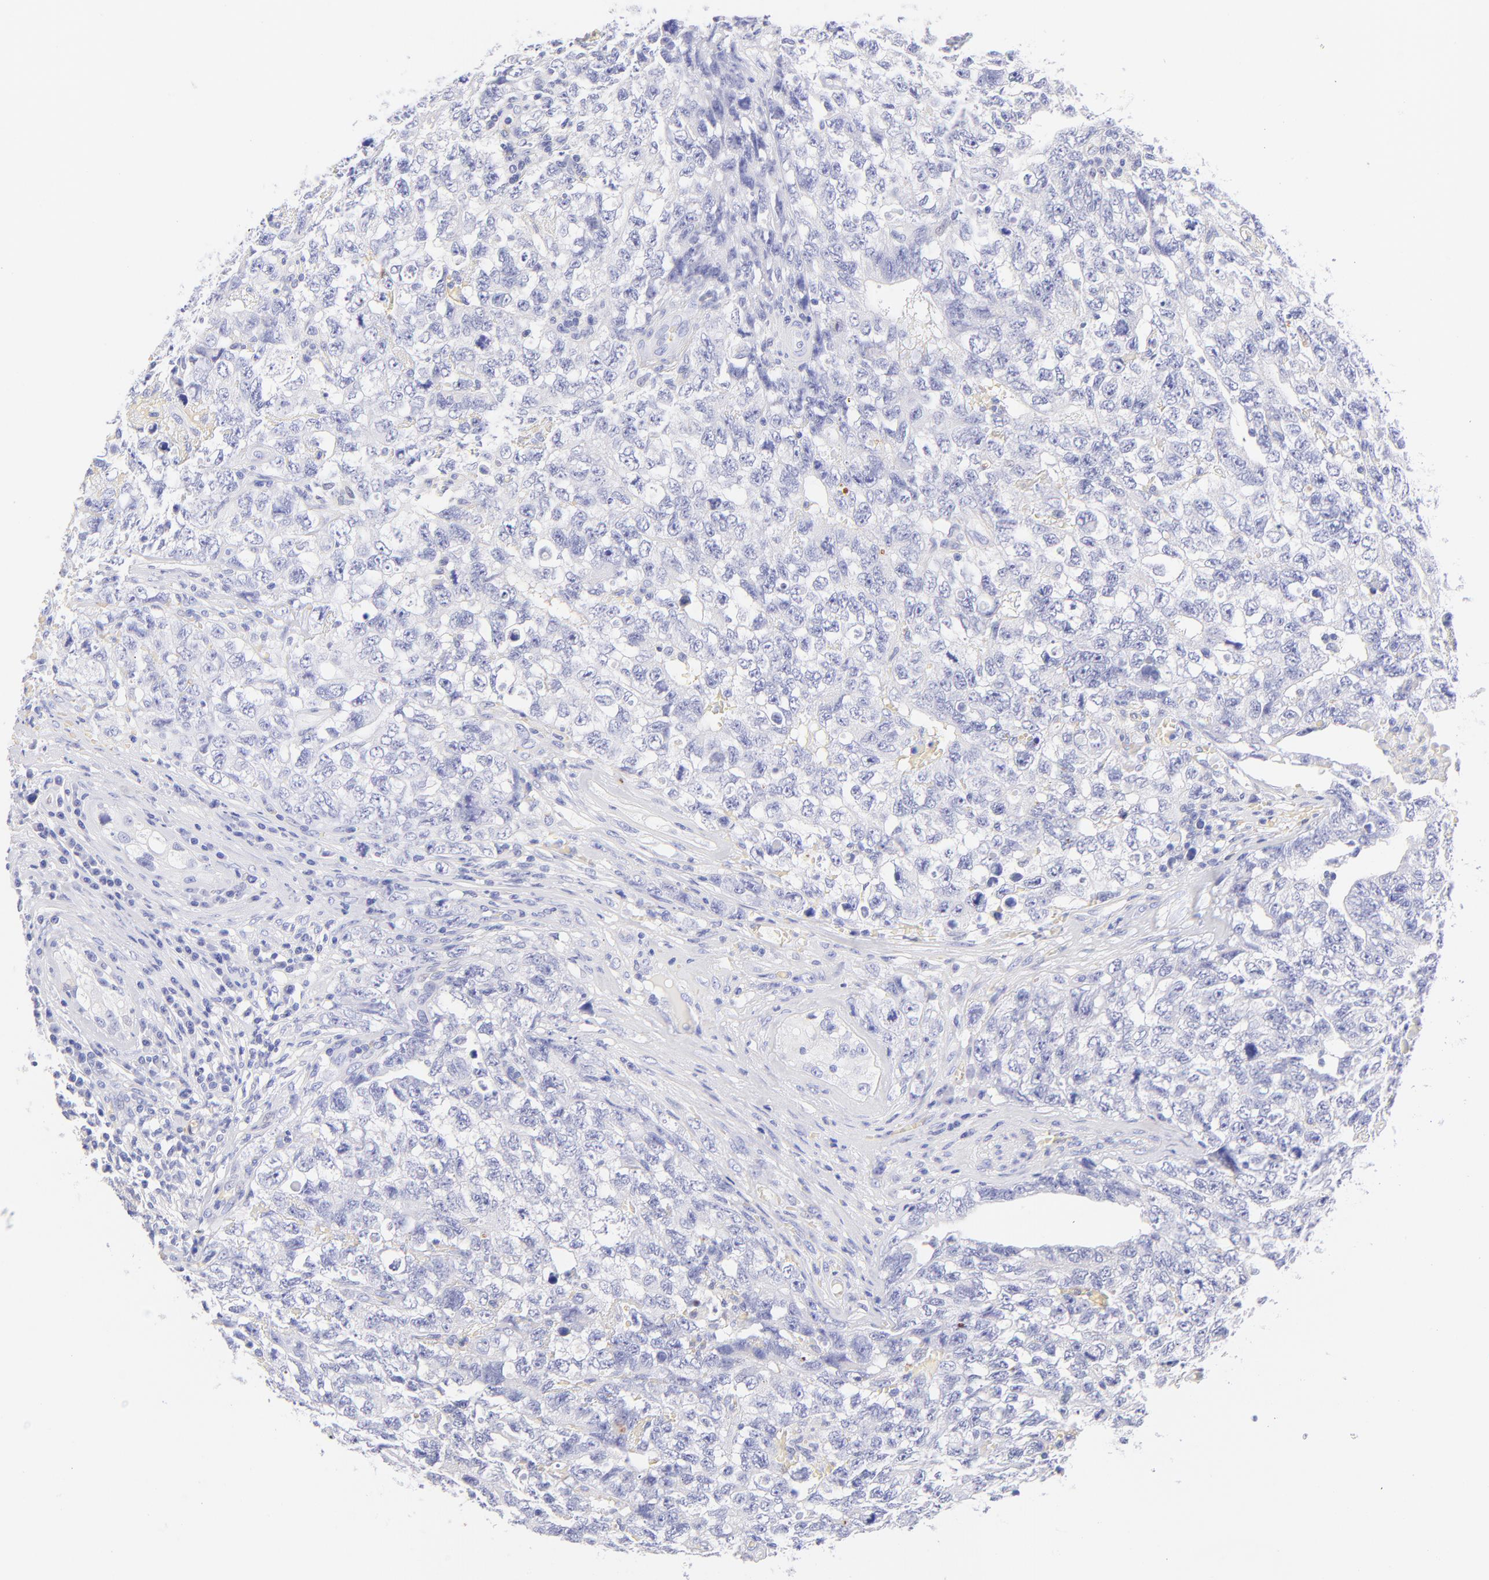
{"staining": {"intensity": "negative", "quantity": "none", "location": "none"}, "tissue": "testis cancer", "cell_type": "Tumor cells", "image_type": "cancer", "snomed": [{"axis": "morphology", "description": "Carcinoma, Embryonal, NOS"}, {"axis": "topography", "description": "Testis"}], "caption": "Tumor cells are negative for brown protein staining in embryonal carcinoma (testis). (Brightfield microscopy of DAB (3,3'-diaminobenzidine) IHC at high magnification).", "gene": "FRMPD3", "patient": {"sex": "male", "age": 31}}